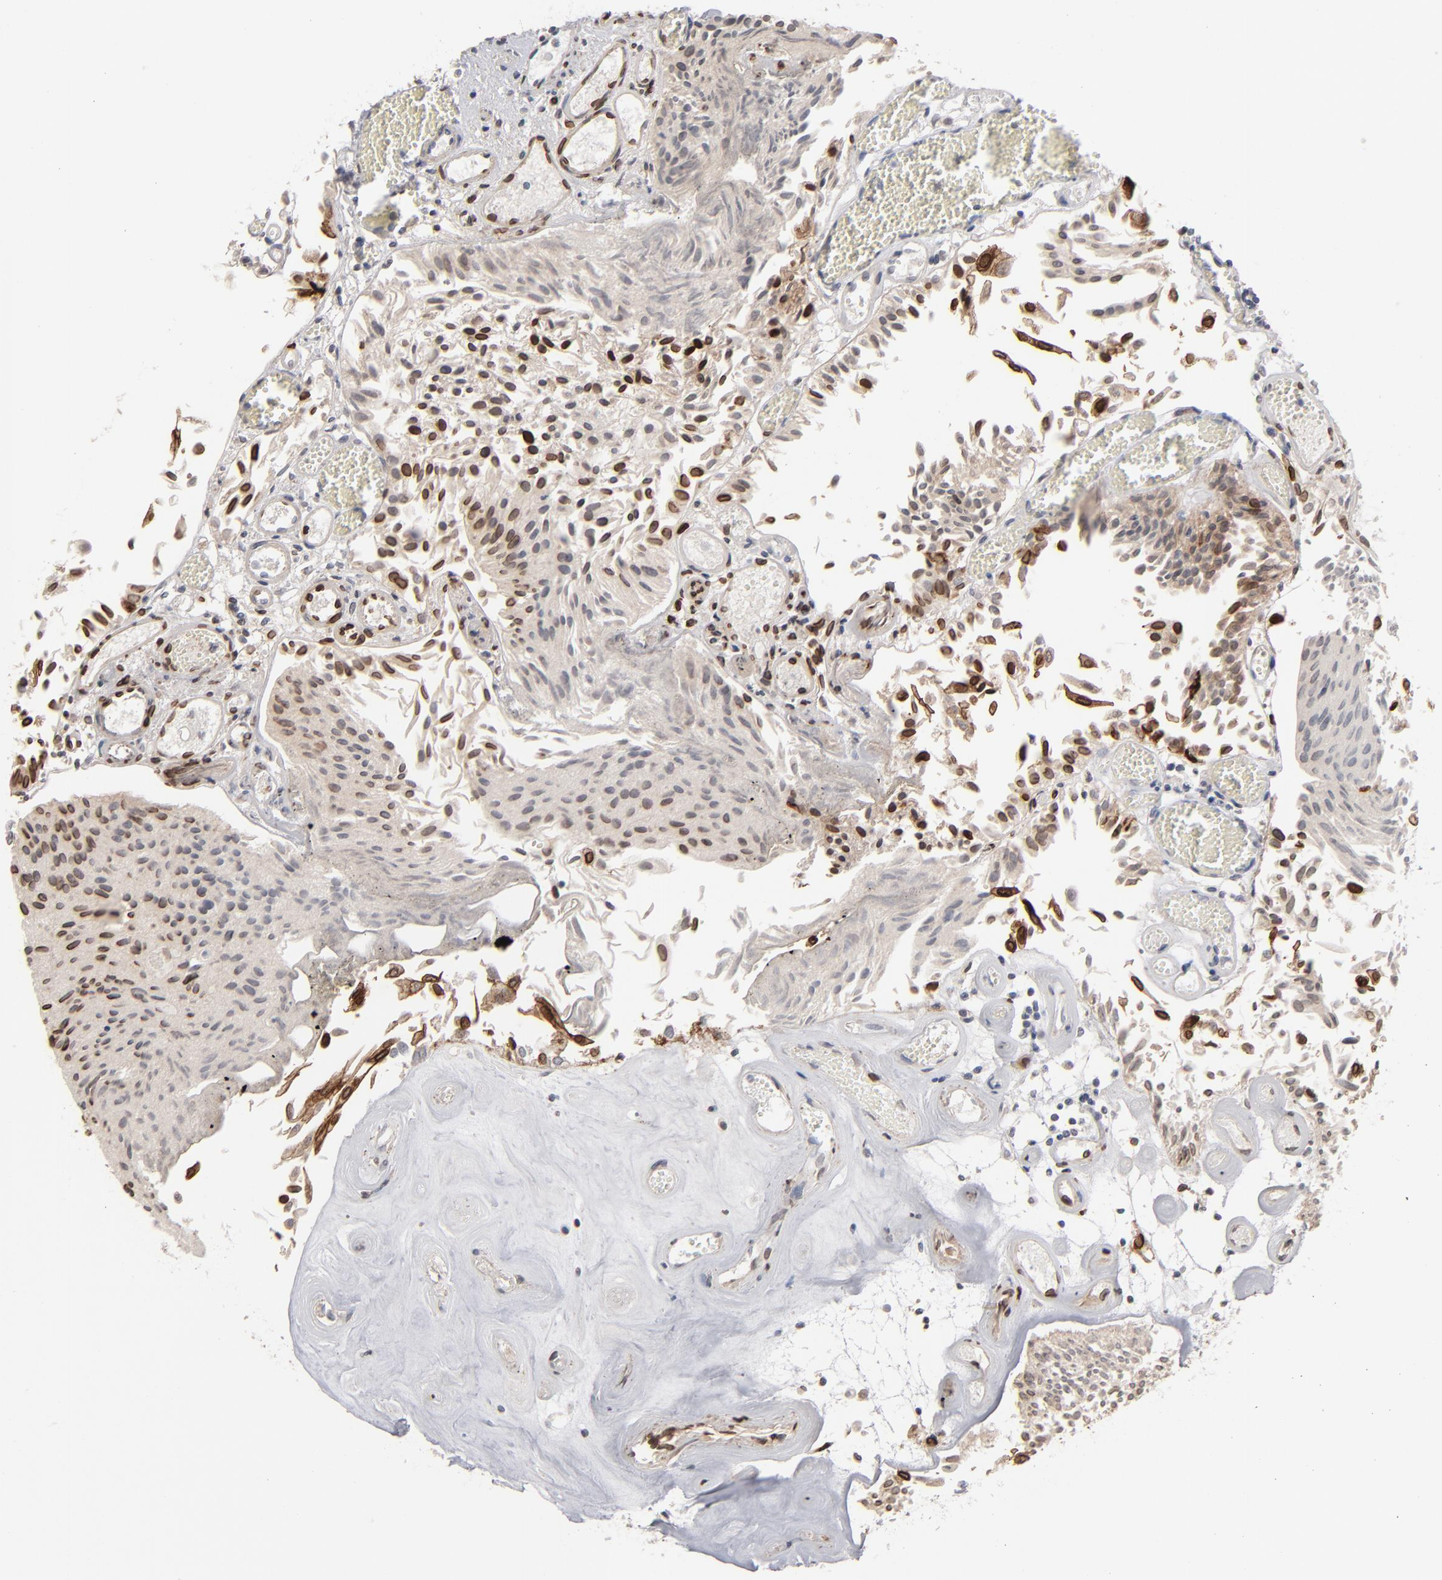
{"staining": {"intensity": "strong", "quantity": ">75%", "location": "cytoplasmic/membranous,nuclear"}, "tissue": "urothelial cancer", "cell_type": "Tumor cells", "image_type": "cancer", "snomed": [{"axis": "morphology", "description": "Urothelial carcinoma, Low grade"}, {"axis": "topography", "description": "Urinary bladder"}], "caption": "Protein expression analysis of human urothelial cancer reveals strong cytoplasmic/membranous and nuclear positivity in about >75% of tumor cells. Immunohistochemistry stains the protein in brown and the nuclei are stained blue.", "gene": "STAT4", "patient": {"sex": "male", "age": 86}}